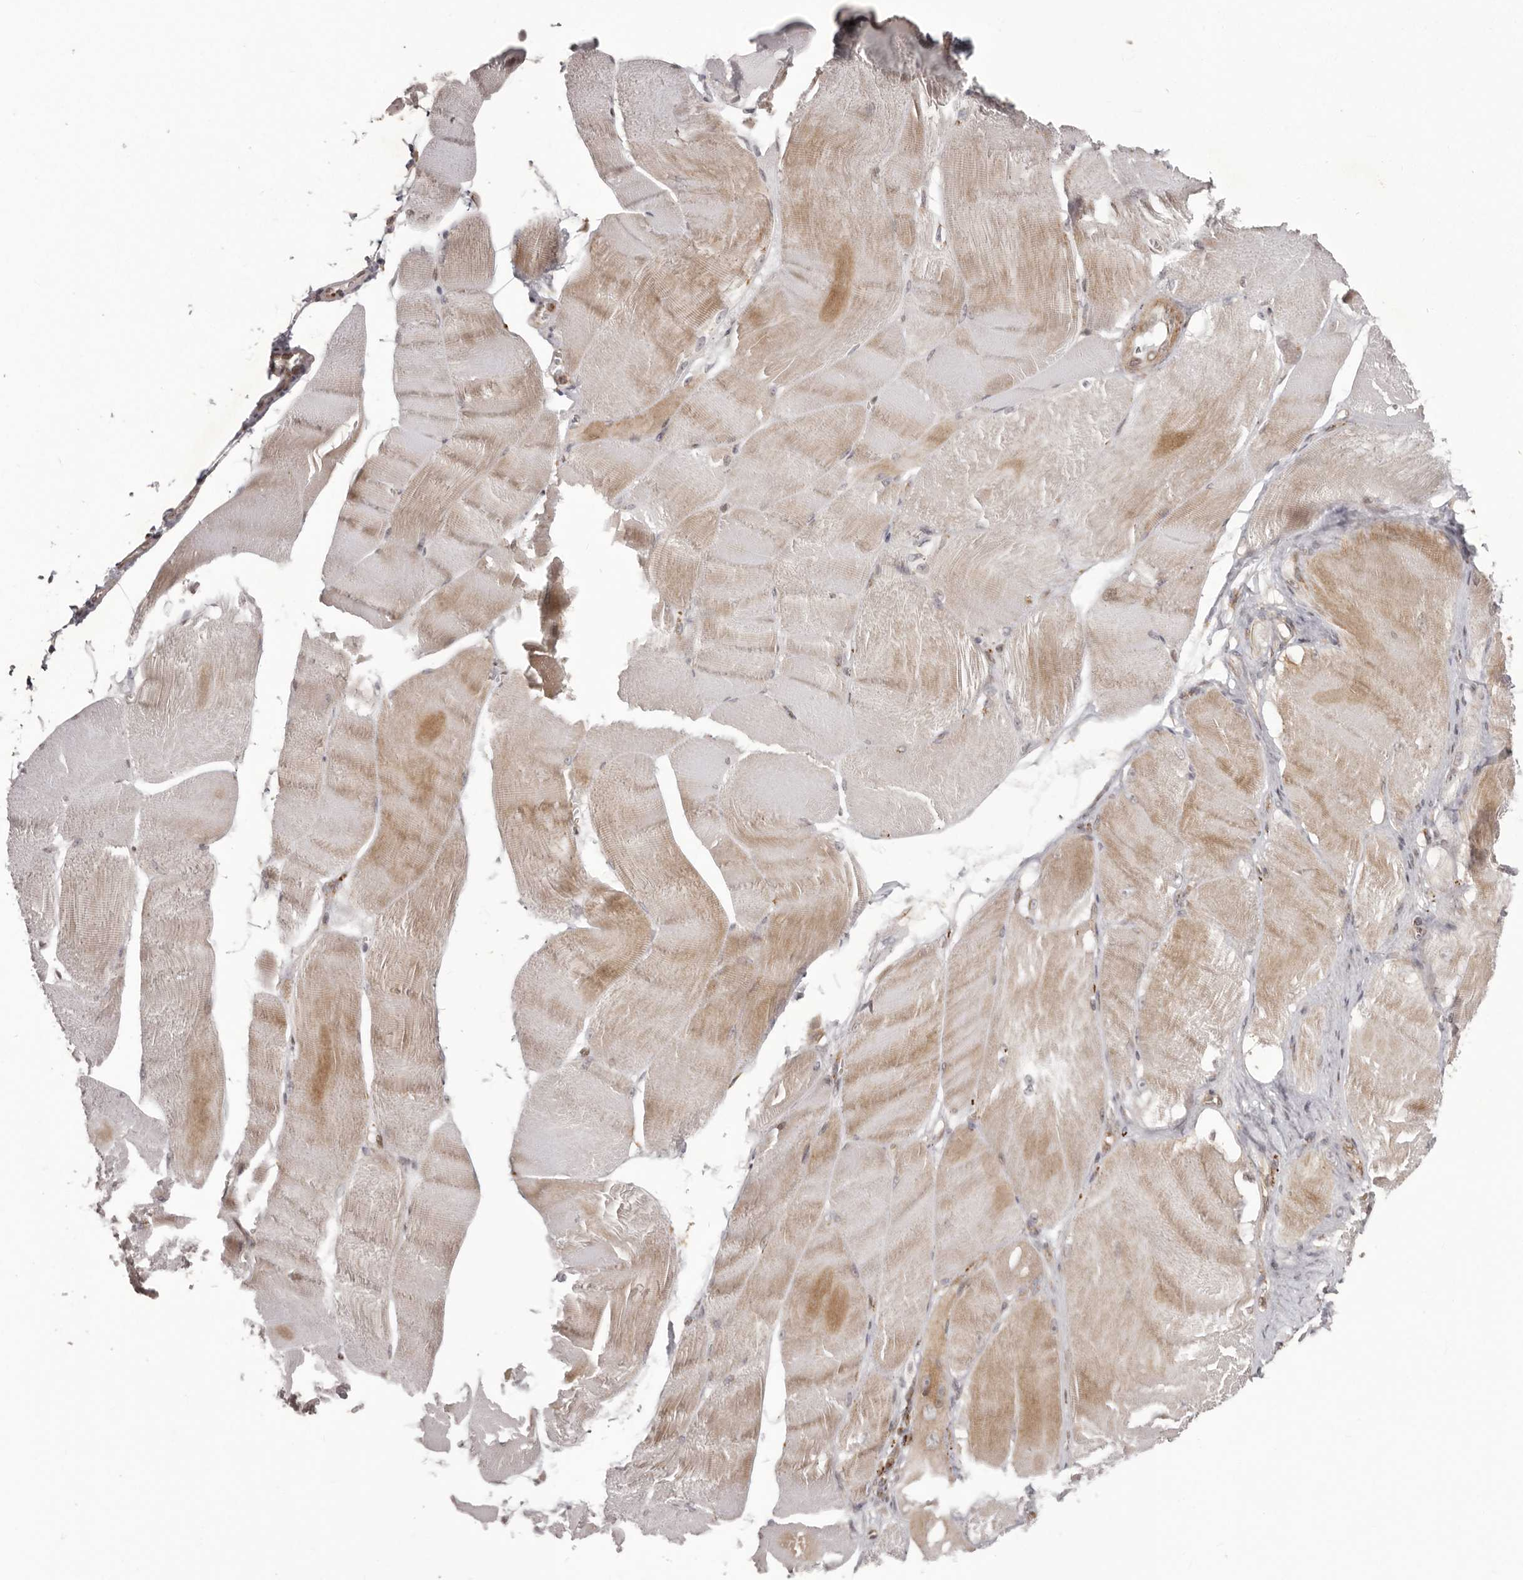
{"staining": {"intensity": "moderate", "quantity": "25%-75%", "location": "cytoplasmic/membranous"}, "tissue": "skeletal muscle", "cell_type": "Myocytes", "image_type": "normal", "snomed": [{"axis": "morphology", "description": "Normal tissue, NOS"}, {"axis": "morphology", "description": "Basal cell carcinoma"}, {"axis": "topography", "description": "Skeletal muscle"}], "caption": "Immunohistochemical staining of unremarkable human skeletal muscle exhibits moderate cytoplasmic/membranous protein staining in approximately 25%-75% of myocytes.", "gene": "NUP43", "patient": {"sex": "female", "age": 64}}